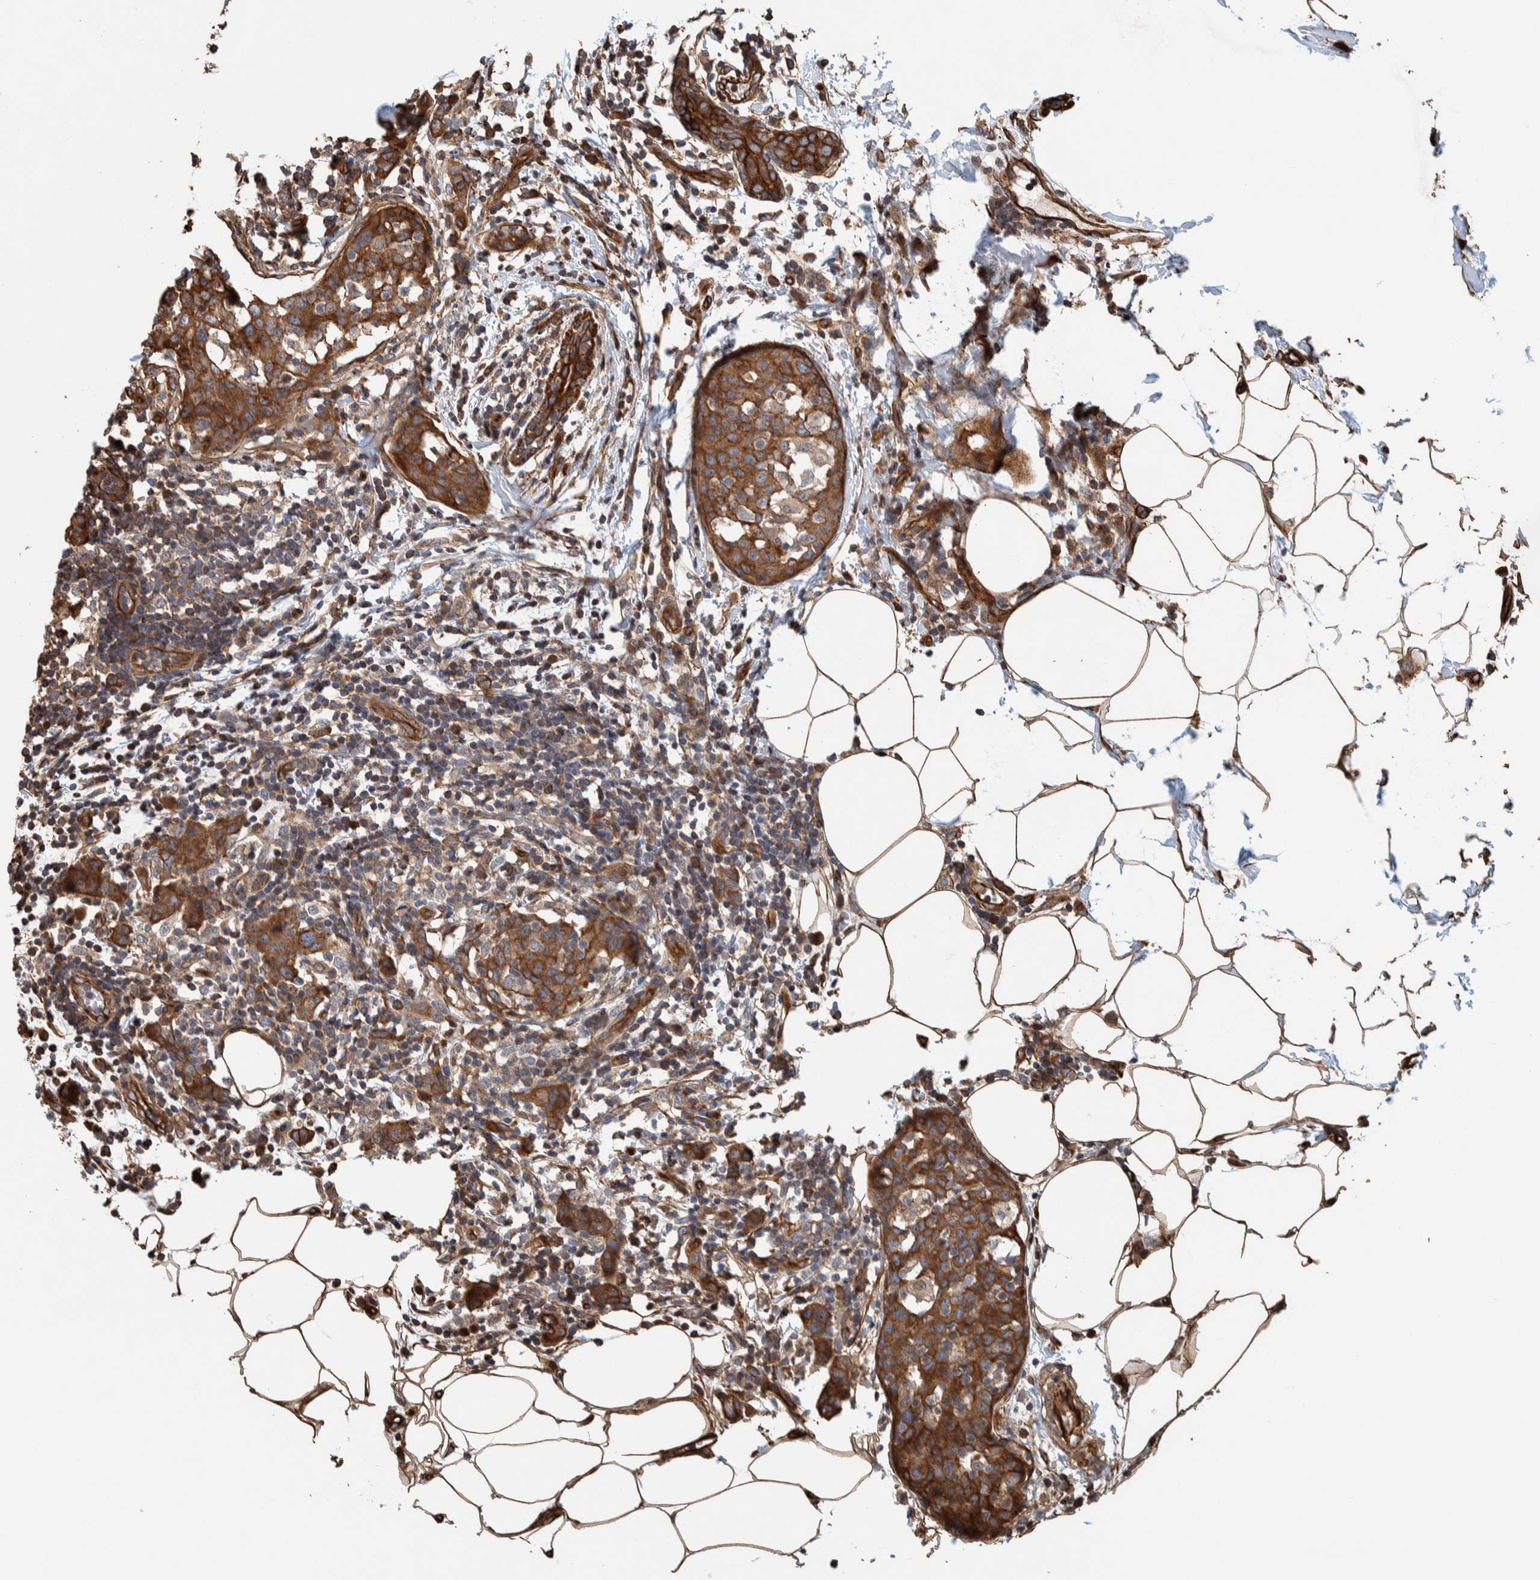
{"staining": {"intensity": "strong", "quantity": ">75%", "location": "cytoplasmic/membranous"}, "tissue": "breast cancer", "cell_type": "Tumor cells", "image_type": "cancer", "snomed": [{"axis": "morphology", "description": "Normal tissue, NOS"}, {"axis": "morphology", "description": "Duct carcinoma"}, {"axis": "topography", "description": "Breast"}], "caption": "Breast cancer (invasive ductal carcinoma) stained for a protein displays strong cytoplasmic/membranous positivity in tumor cells.", "gene": "PKD1L1", "patient": {"sex": "female", "age": 37}}